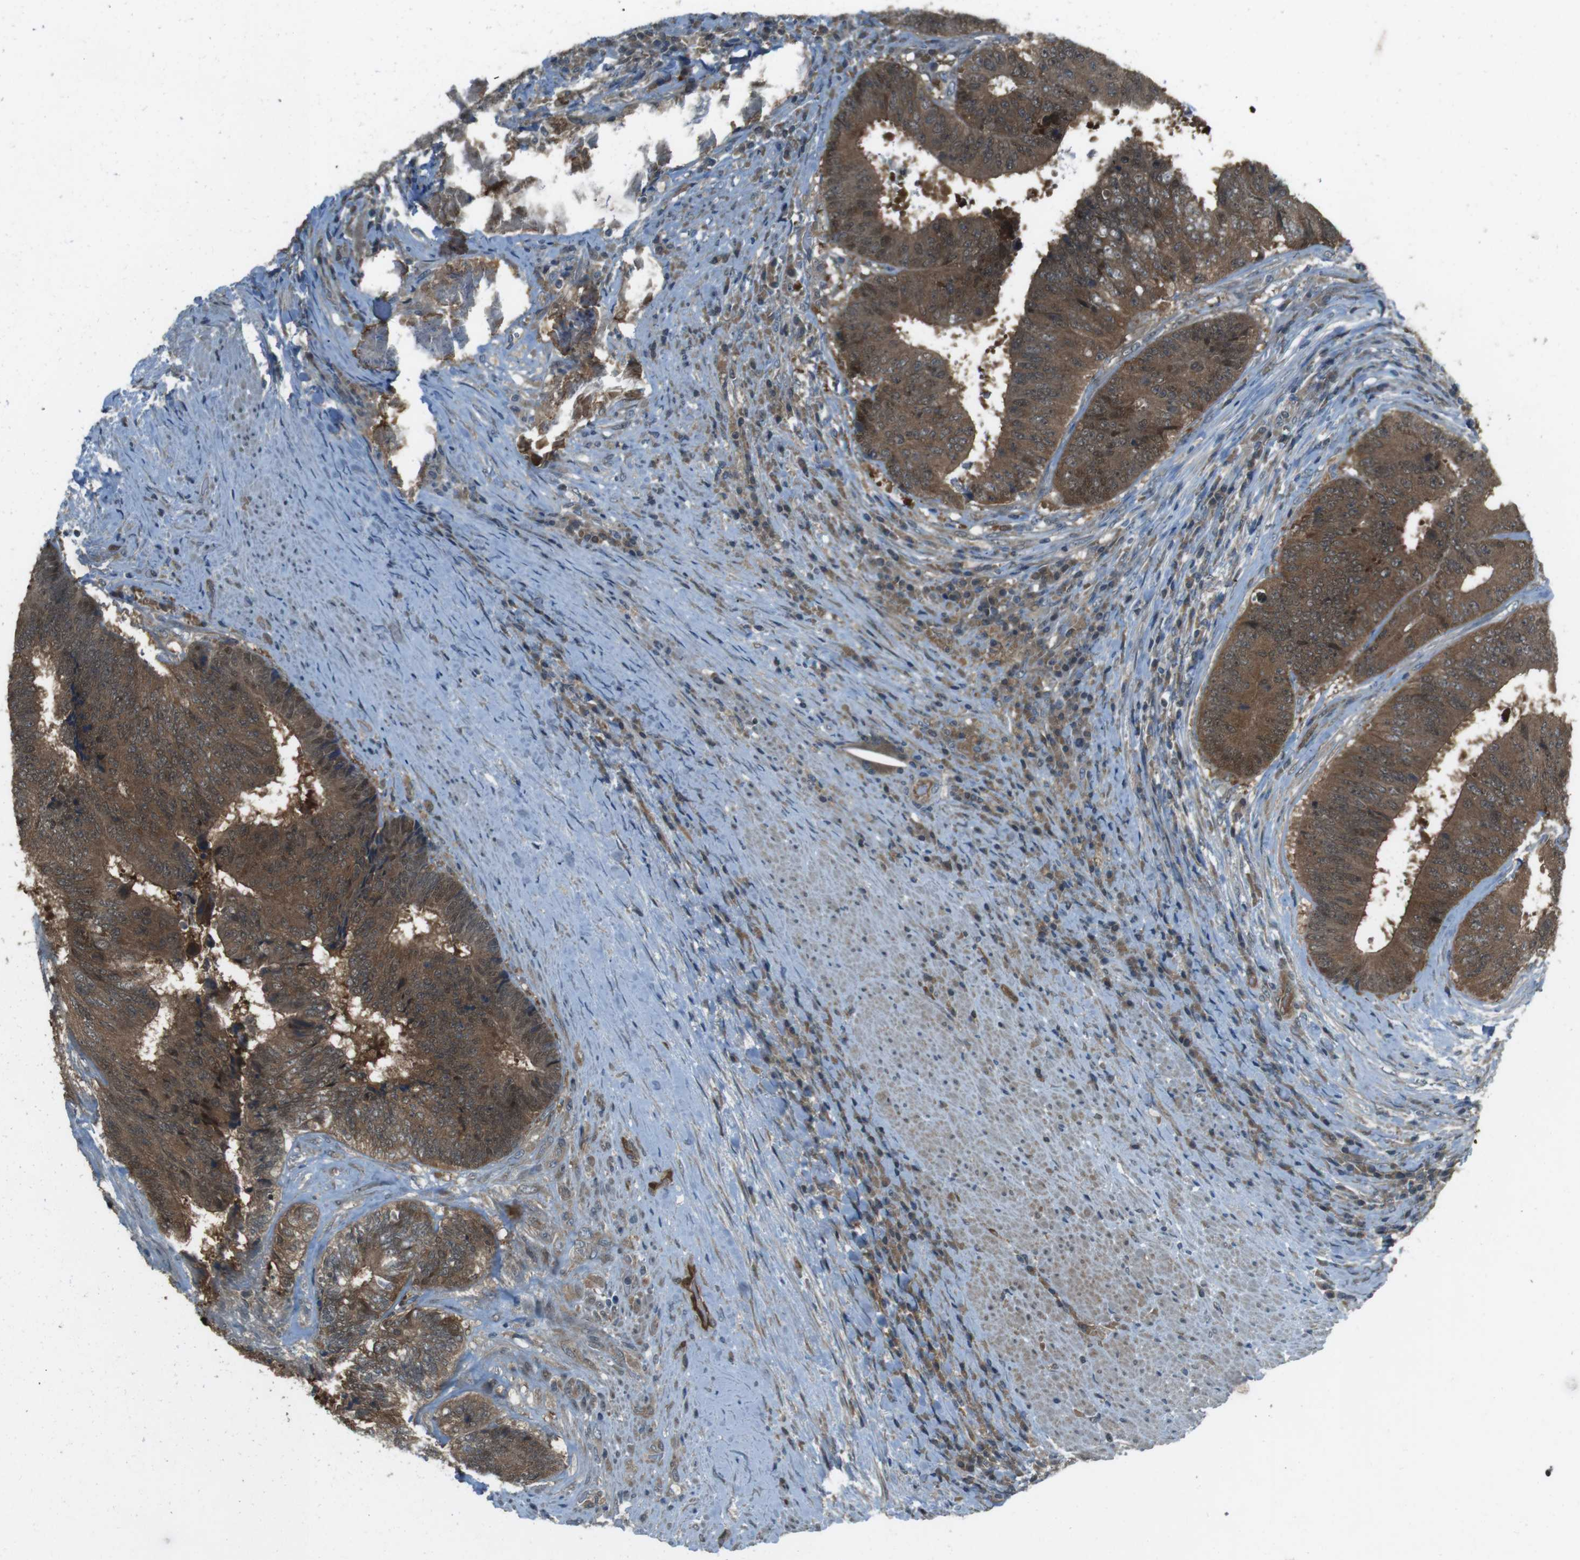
{"staining": {"intensity": "strong", "quantity": ">75%", "location": "cytoplasmic/membranous,nuclear"}, "tissue": "colorectal cancer", "cell_type": "Tumor cells", "image_type": "cancer", "snomed": [{"axis": "morphology", "description": "Adenocarcinoma, NOS"}, {"axis": "topography", "description": "Rectum"}], "caption": "The micrograph exhibits a brown stain indicating the presence of a protein in the cytoplasmic/membranous and nuclear of tumor cells in colorectal cancer.", "gene": "MFAP3", "patient": {"sex": "male", "age": 72}}